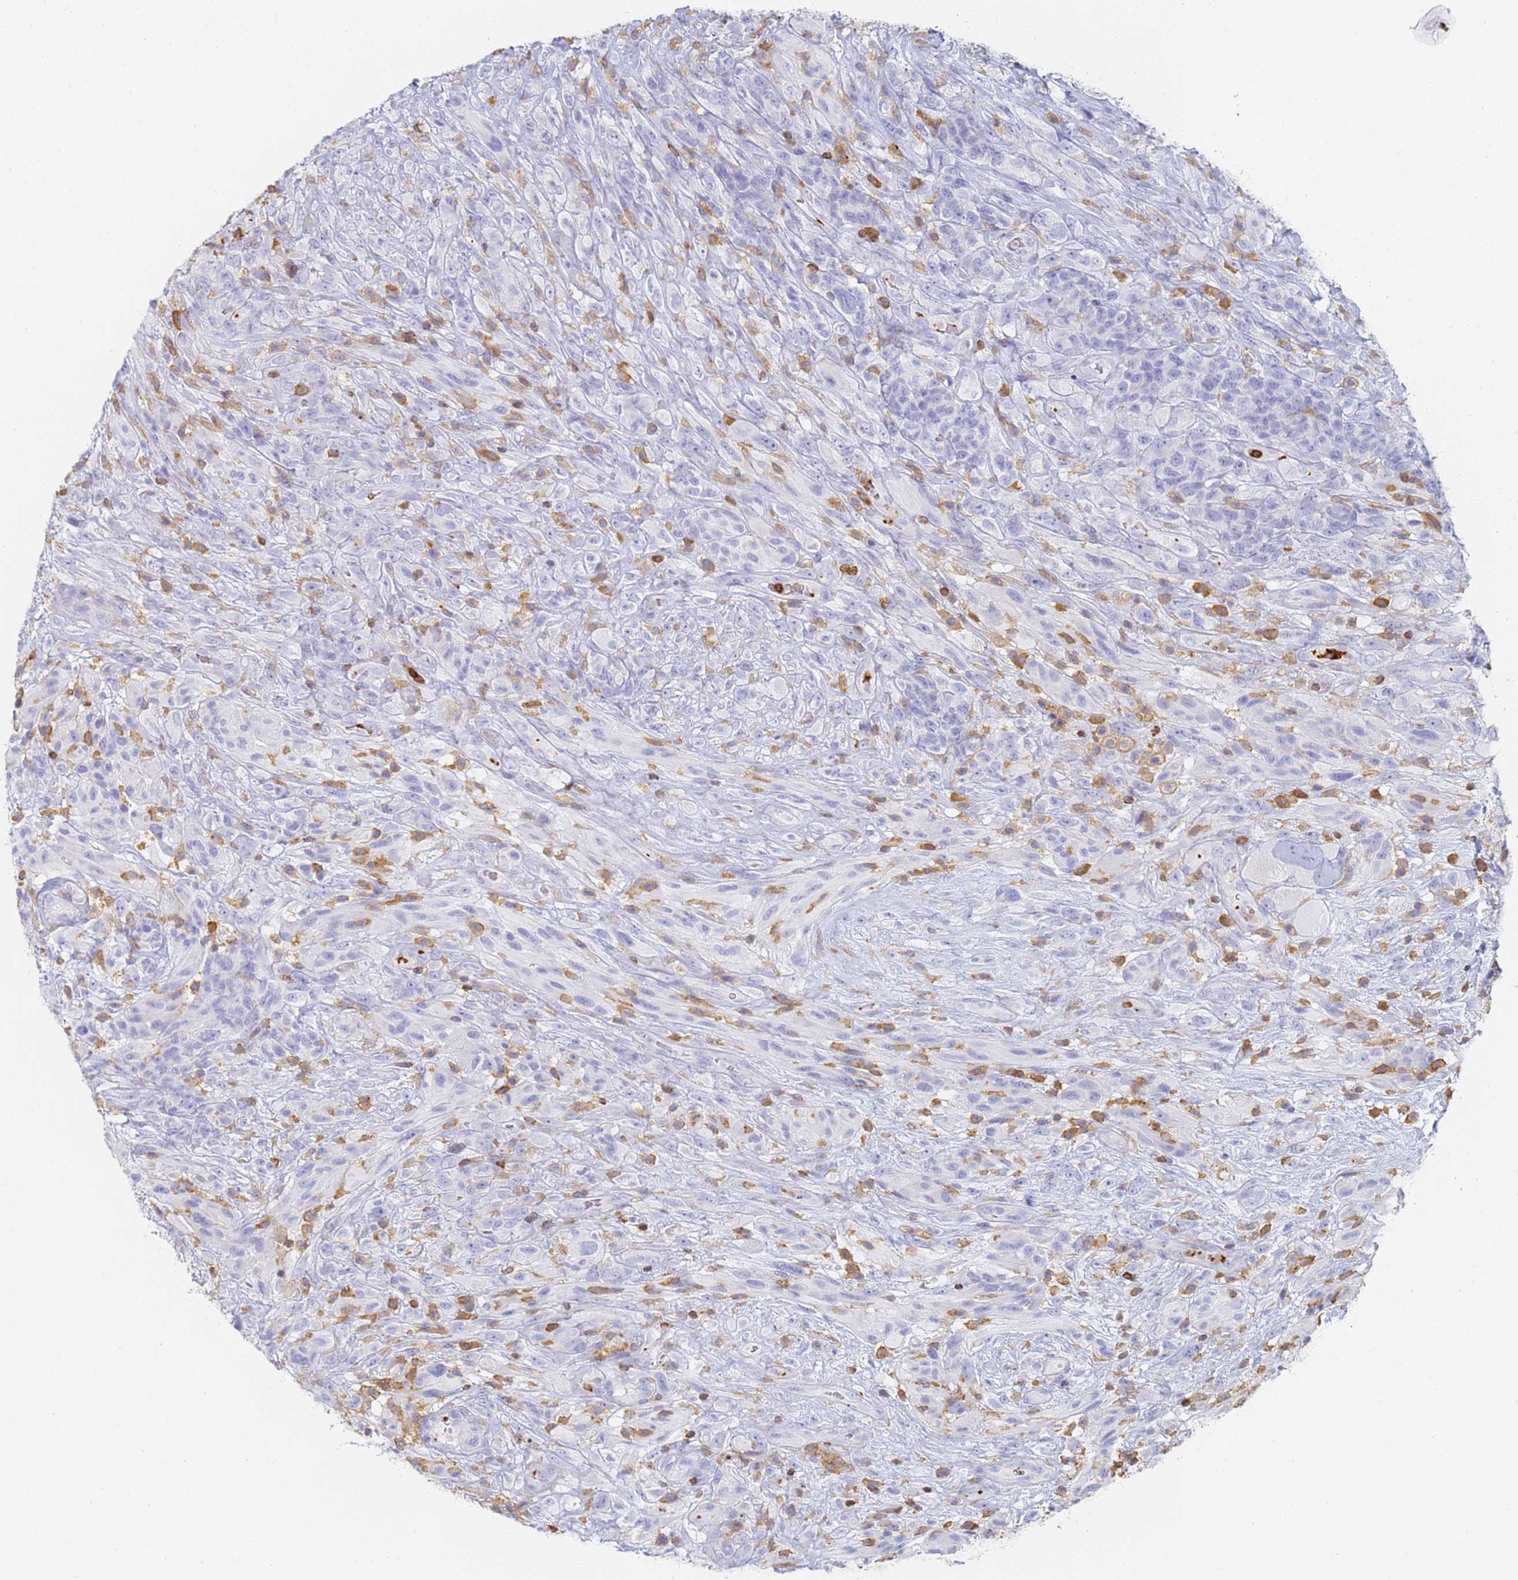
{"staining": {"intensity": "negative", "quantity": "none", "location": "none"}, "tissue": "glioma", "cell_type": "Tumor cells", "image_type": "cancer", "snomed": [{"axis": "morphology", "description": "Glioma, malignant, High grade"}, {"axis": "topography", "description": "Brain"}], "caption": "Tumor cells show no significant positivity in glioma.", "gene": "BIN2", "patient": {"sex": "male", "age": 61}}